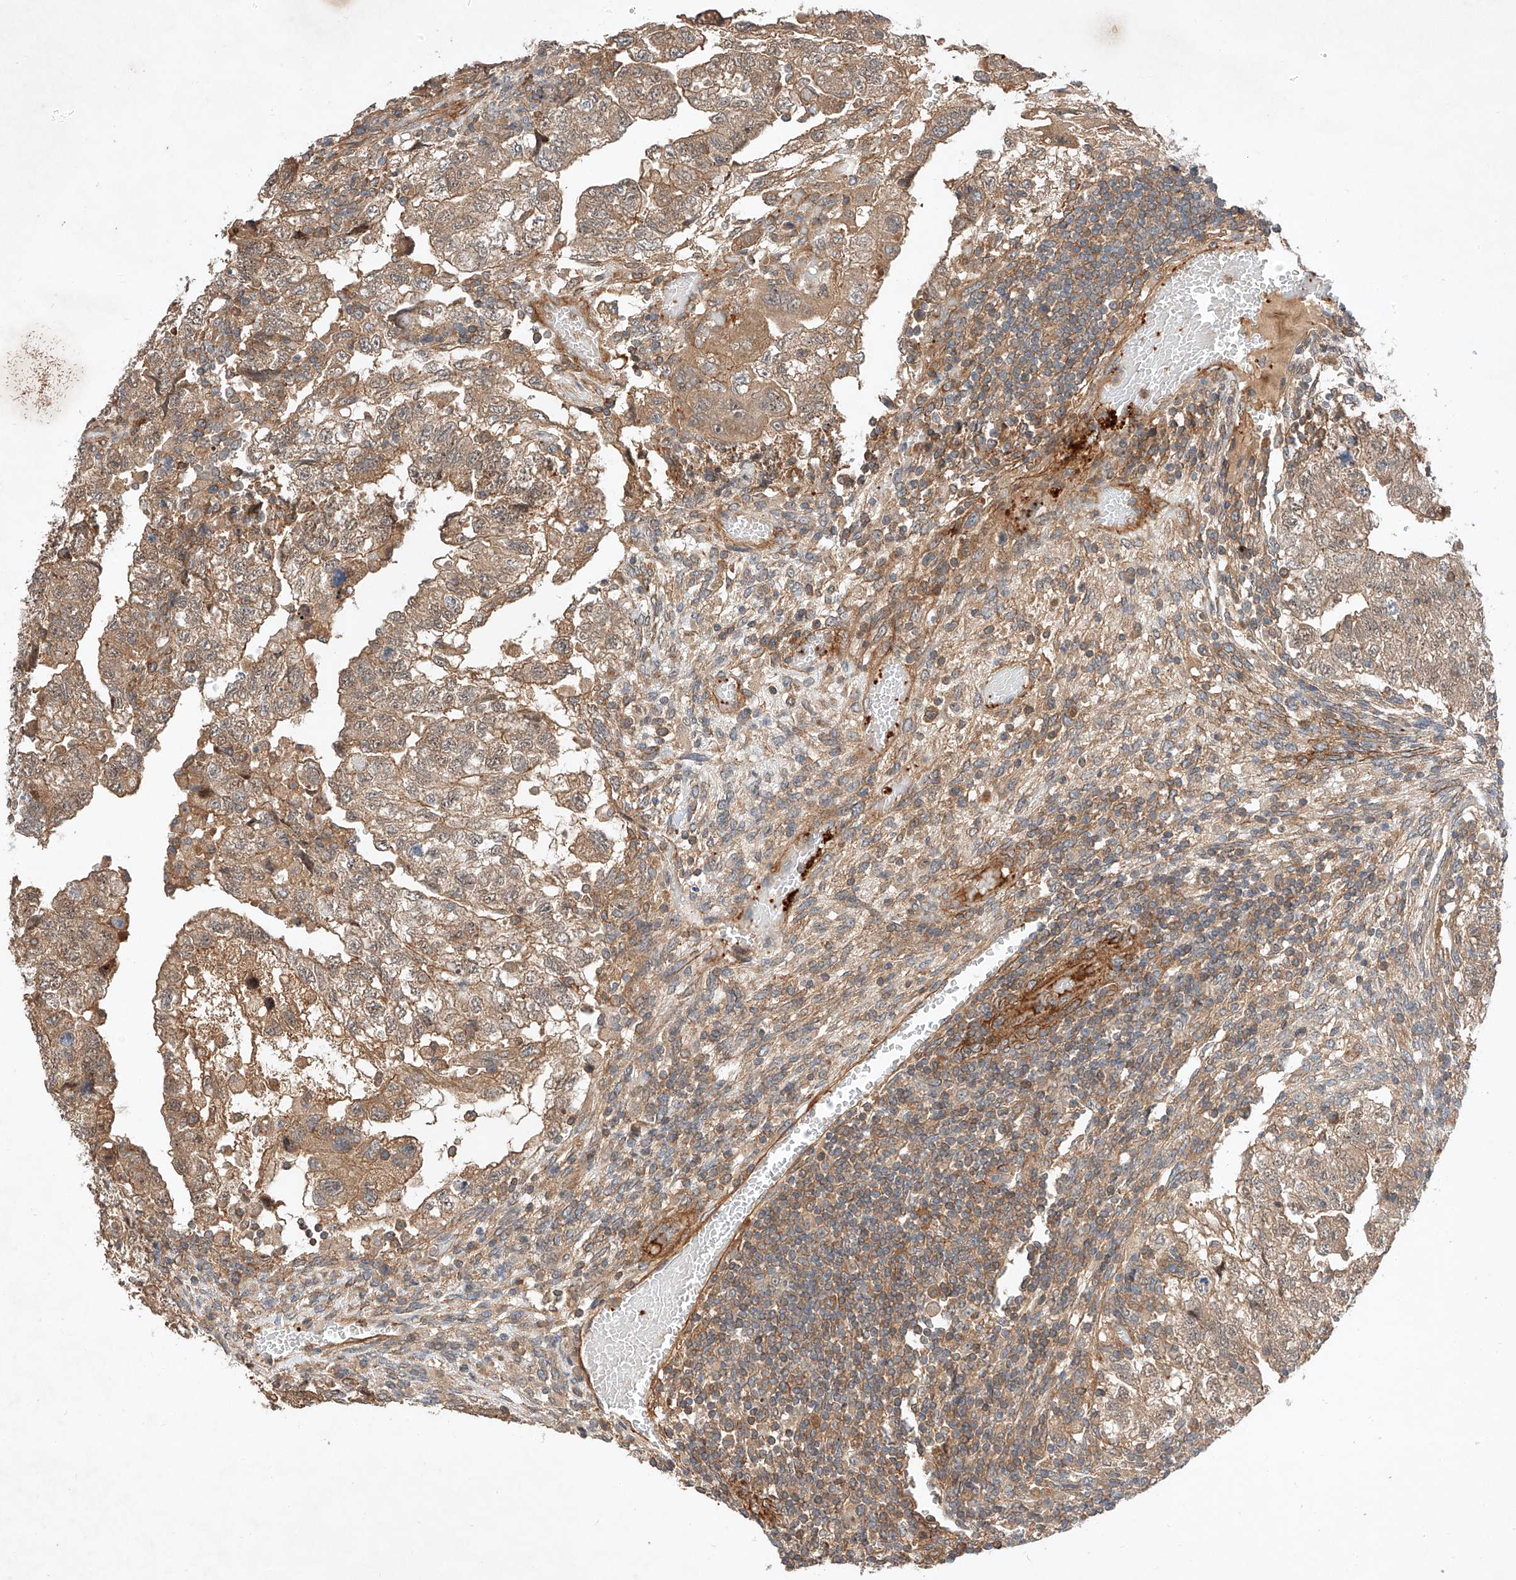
{"staining": {"intensity": "moderate", "quantity": ">75%", "location": "cytoplasmic/membranous"}, "tissue": "testis cancer", "cell_type": "Tumor cells", "image_type": "cancer", "snomed": [{"axis": "morphology", "description": "Carcinoma, Embryonal, NOS"}, {"axis": "topography", "description": "Testis"}], "caption": "Embryonal carcinoma (testis) stained with a brown dye exhibits moderate cytoplasmic/membranous positive expression in approximately >75% of tumor cells.", "gene": "ARHGAP33", "patient": {"sex": "male", "age": 36}}